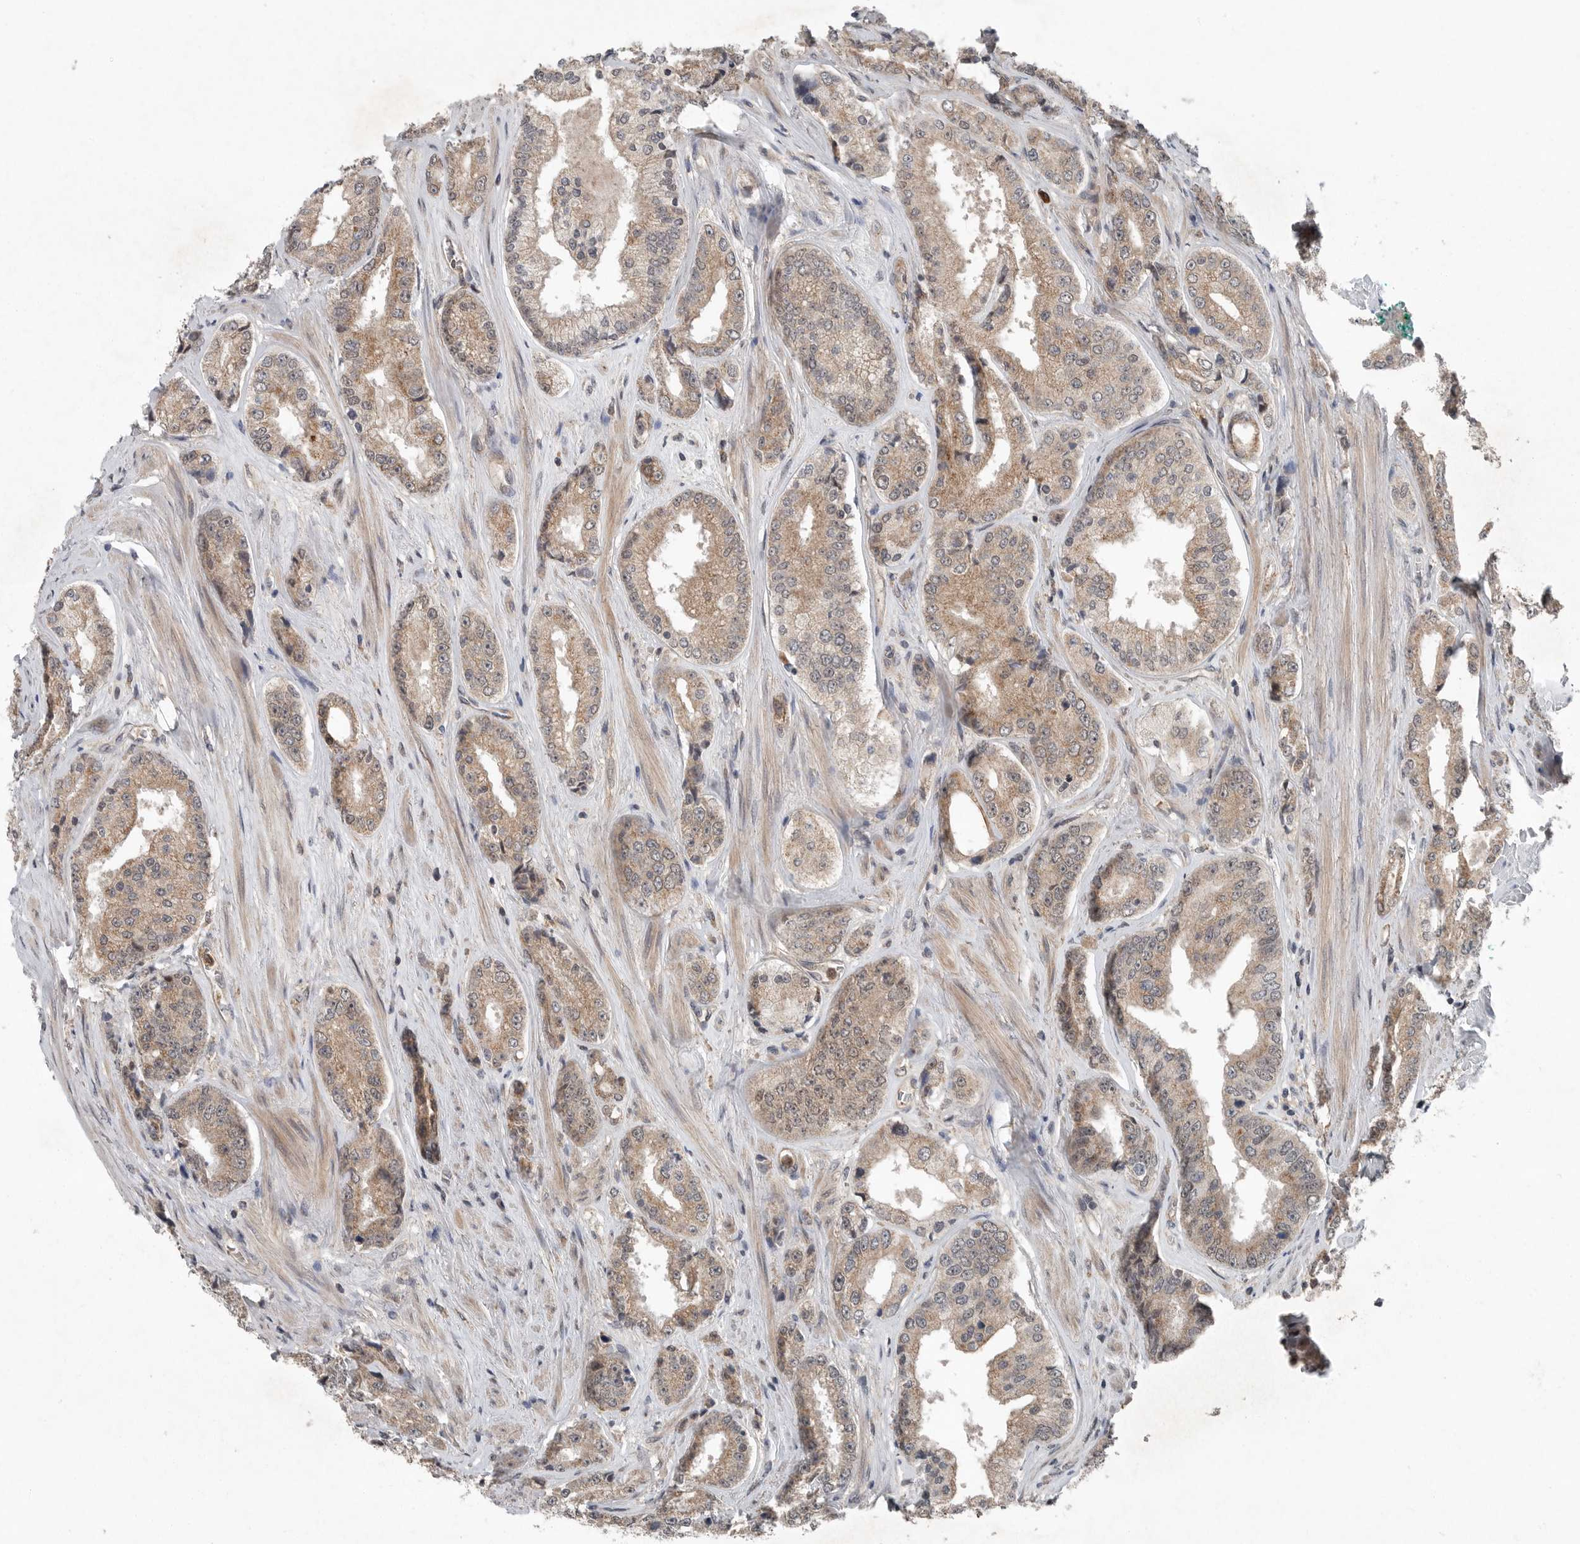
{"staining": {"intensity": "moderate", "quantity": ">75%", "location": "cytoplasmic/membranous"}, "tissue": "prostate cancer", "cell_type": "Tumor cells", "image_type": "cancer", "snomed": [{"axis": "morphology", "description": "Adenocarcinoma, High grade"}, {"axis": "topography", "description": "Prostate"}], "caption": "An immunohistochemistry micrograph of neoplastic tissue is shown. Protein staining in brown labels moderate cytoplasmic/membranous positivity in prostate adenocarcinoma (high-grade) within tumor cells.", "gene": "SCP2", "patient": {"sex": "male", "age": 61}}